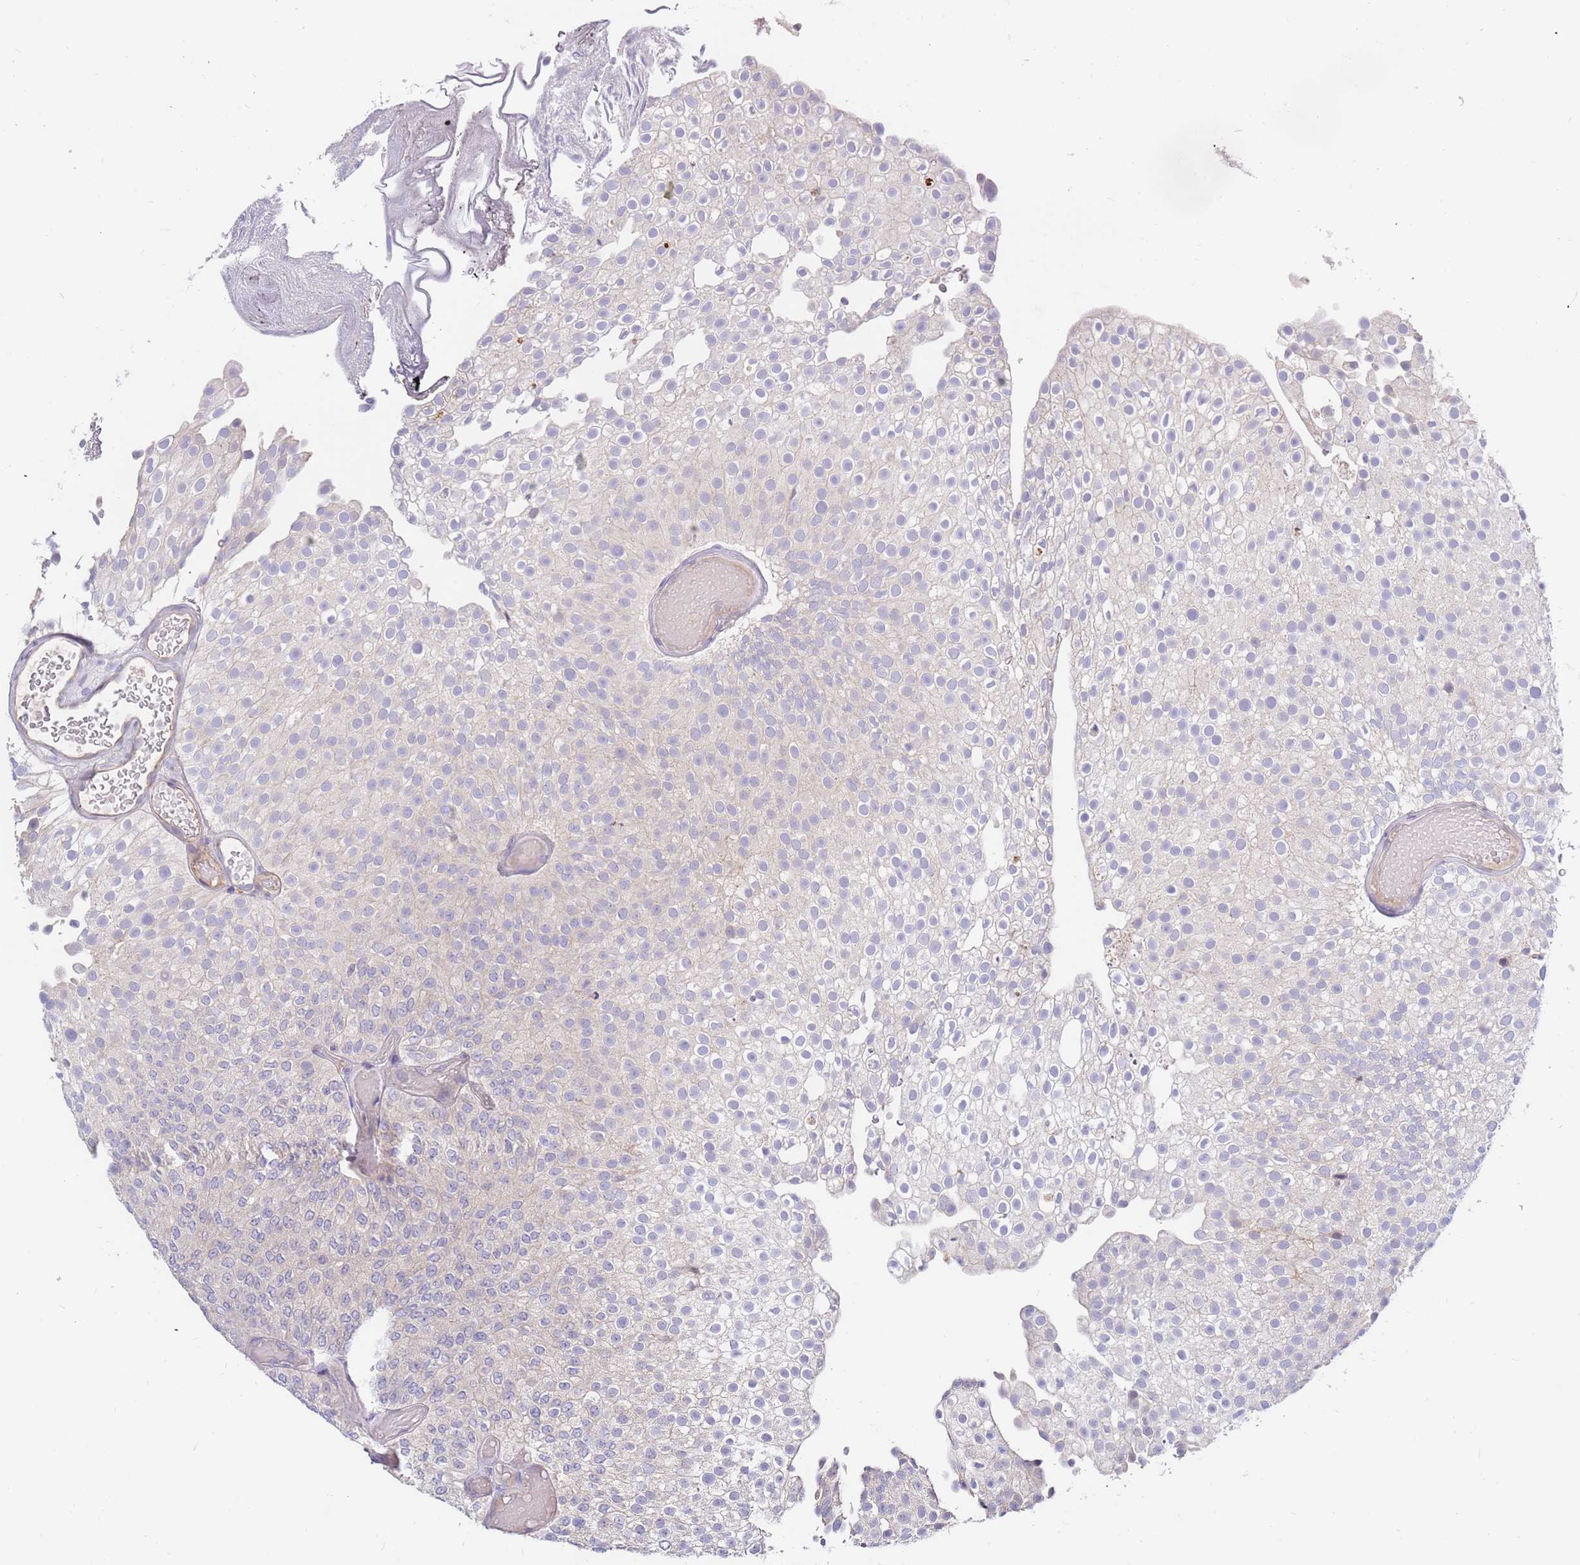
{"staining": {"intensity": "negative", "quantity": "none", "location": "none"}, "tissue": "urothelial cancer", "cell_type": "Tumor cells", "image_type": "cancer", "snomed": [{"axis": "morphology", "description": "Urothelial carcinoma, Low grade"}, {"axis": "topography", "description": "Urinary bladder"}], "caption": "Image shows no significant protein expression in tumor cells of urothelial cancer.", "gene": "BORCS5", "patient": {"sex": "male", "age": 78}}